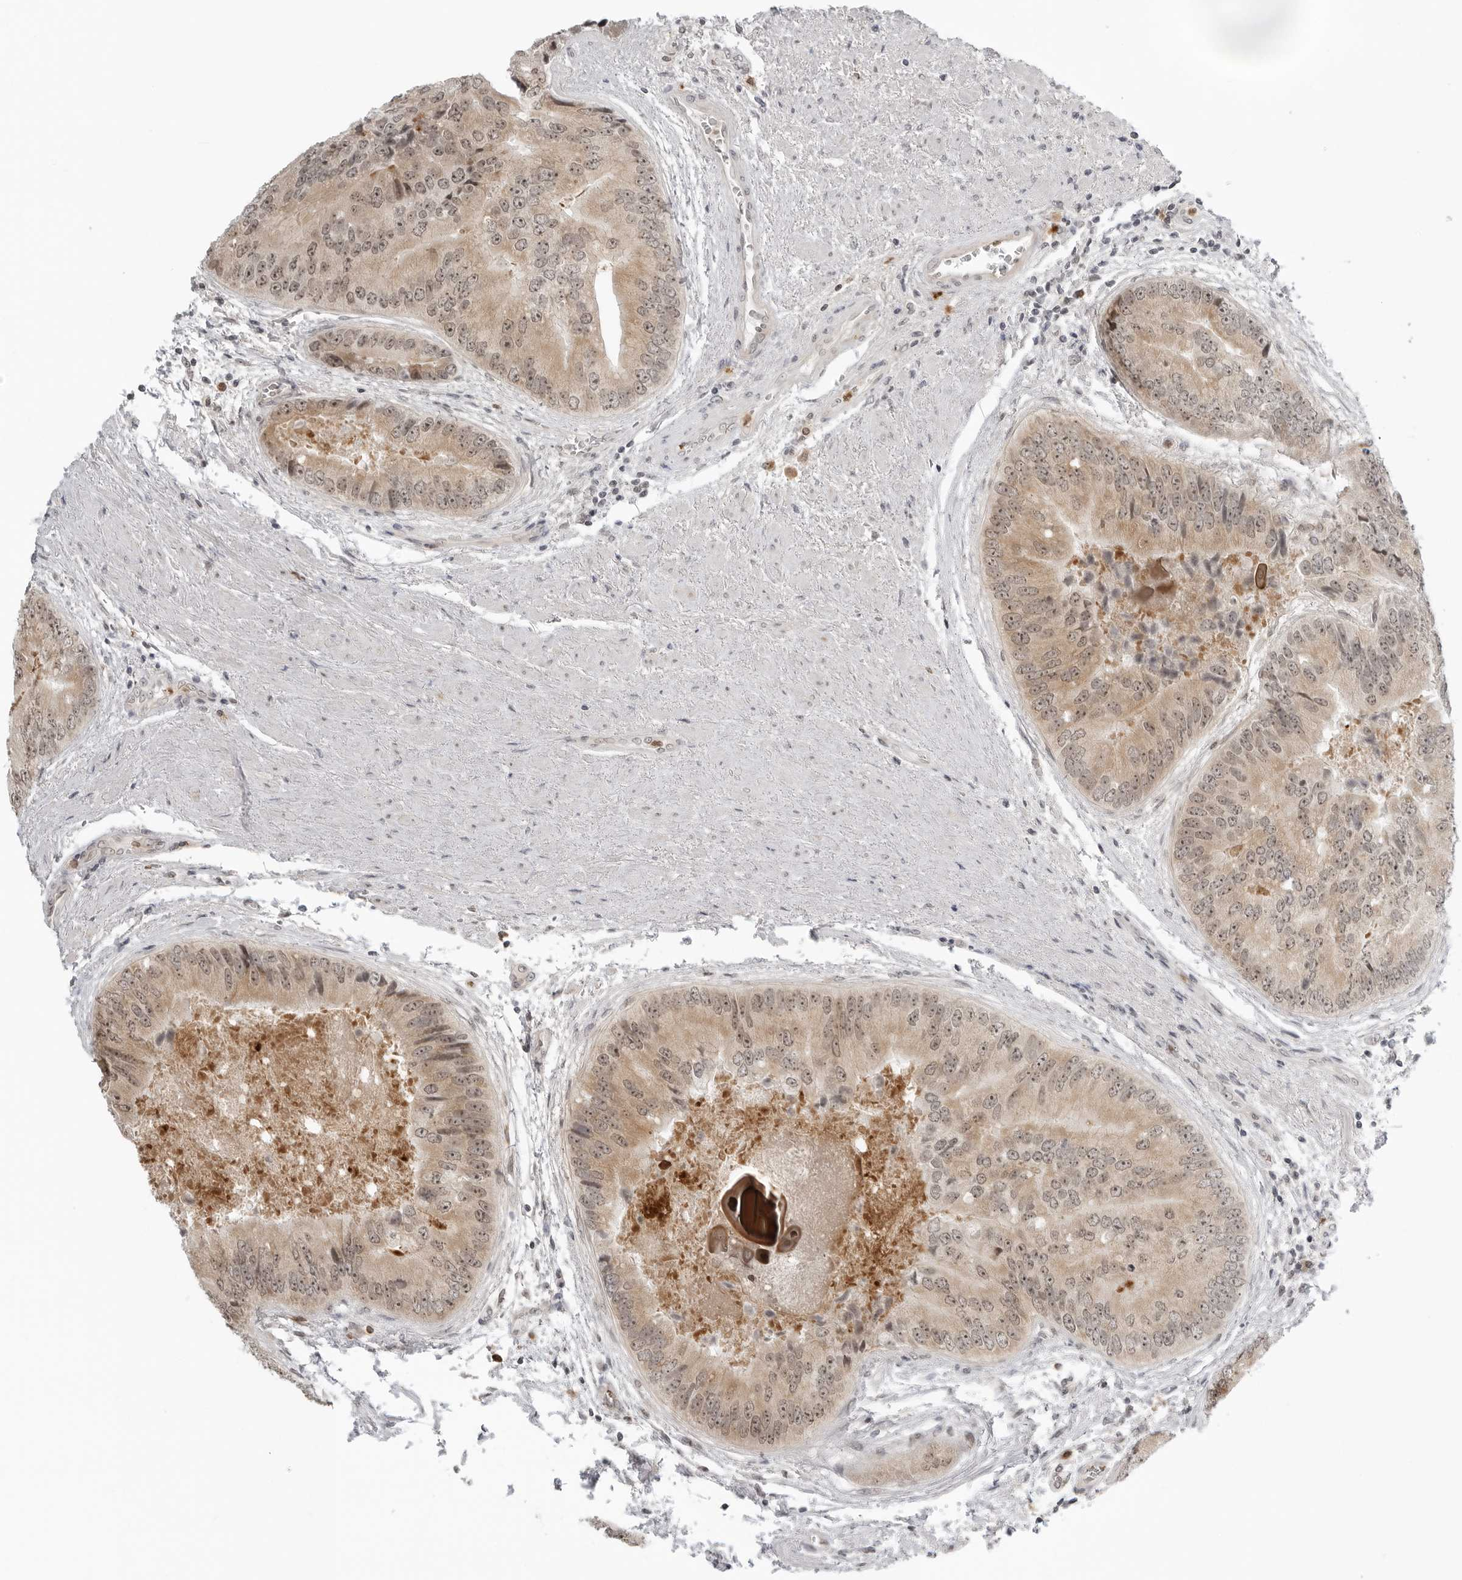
{"staining": {"intensity": "weak", "quantity": ">75%", "location": "cytoplasmic/membranous,nuclear"}, "tissue": "prostate cancer", "cell_type": "Tumor cells", "image_type": "cancer", "snomed": [{"axis": "morphology", "description": "Adenocarcinoma, High grade"}, {"axis": "topography", "description": "Prostate"}], "caption": "Adenocarcinoma (high-grade) (prostate) tissue reveals weak cytoplasmic/membranous and nuclear expression in about >75% of tumor cells", "gene": "SUGCT", "patient": {"sex": "male", "age": 70}}